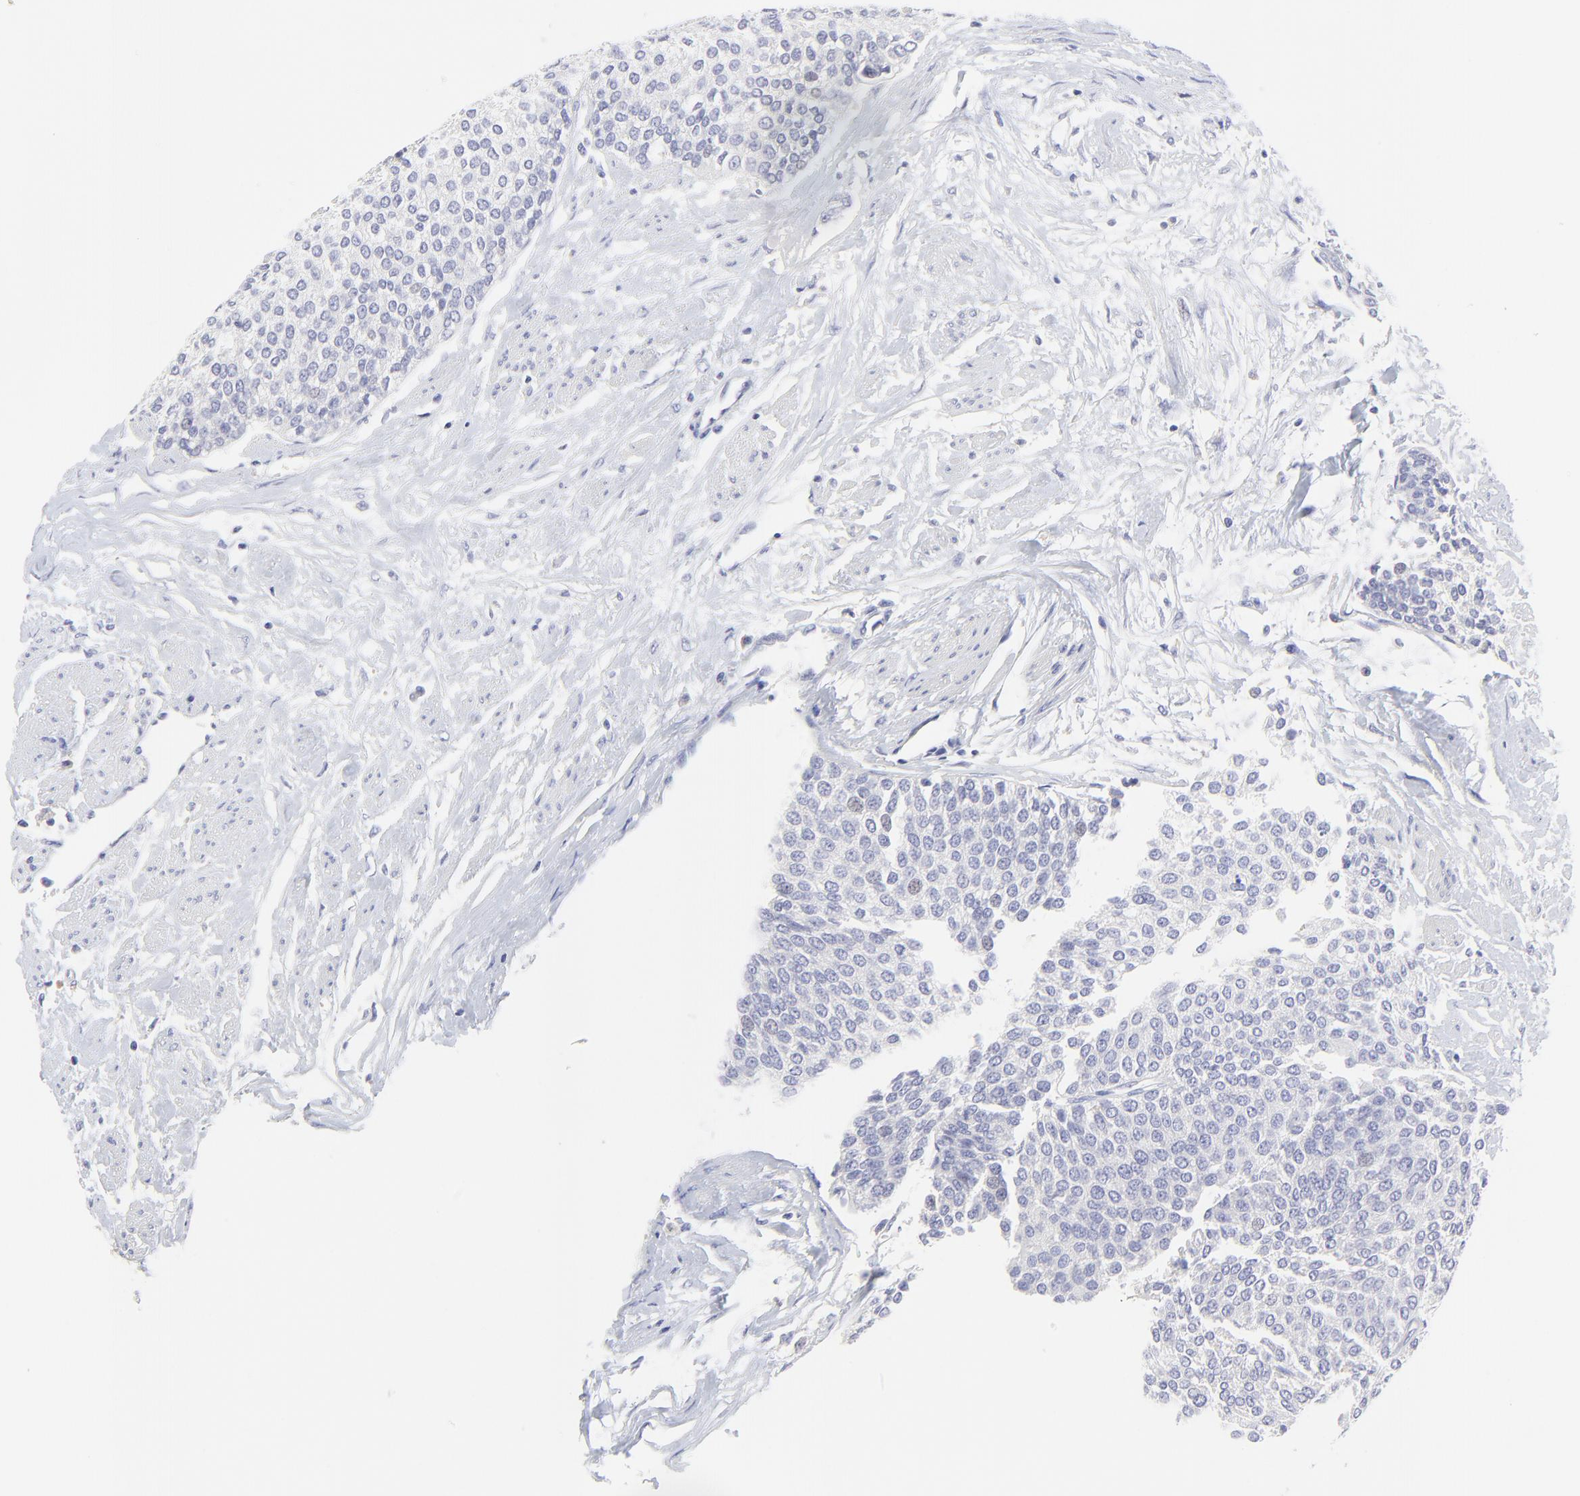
{"staining": {"intensity": "negative", "quantity": "none", "location": "none"}, "tissue": "urothelial cancer", "cell_type": "Tumor cells", "image_type": "cancer", "snomed": [{"axis": "morphology", "description": "Urothelial carcinoma, Low grade"}, {"axis": "topography", "description": "Urinary bladder"}], "caption": "The micrograph demonstrates no staining of tumor cells in low-grade urothelial carcinoma.", "gene": "LHFPL1", "patient": {"sex": "female", "age": 73}}